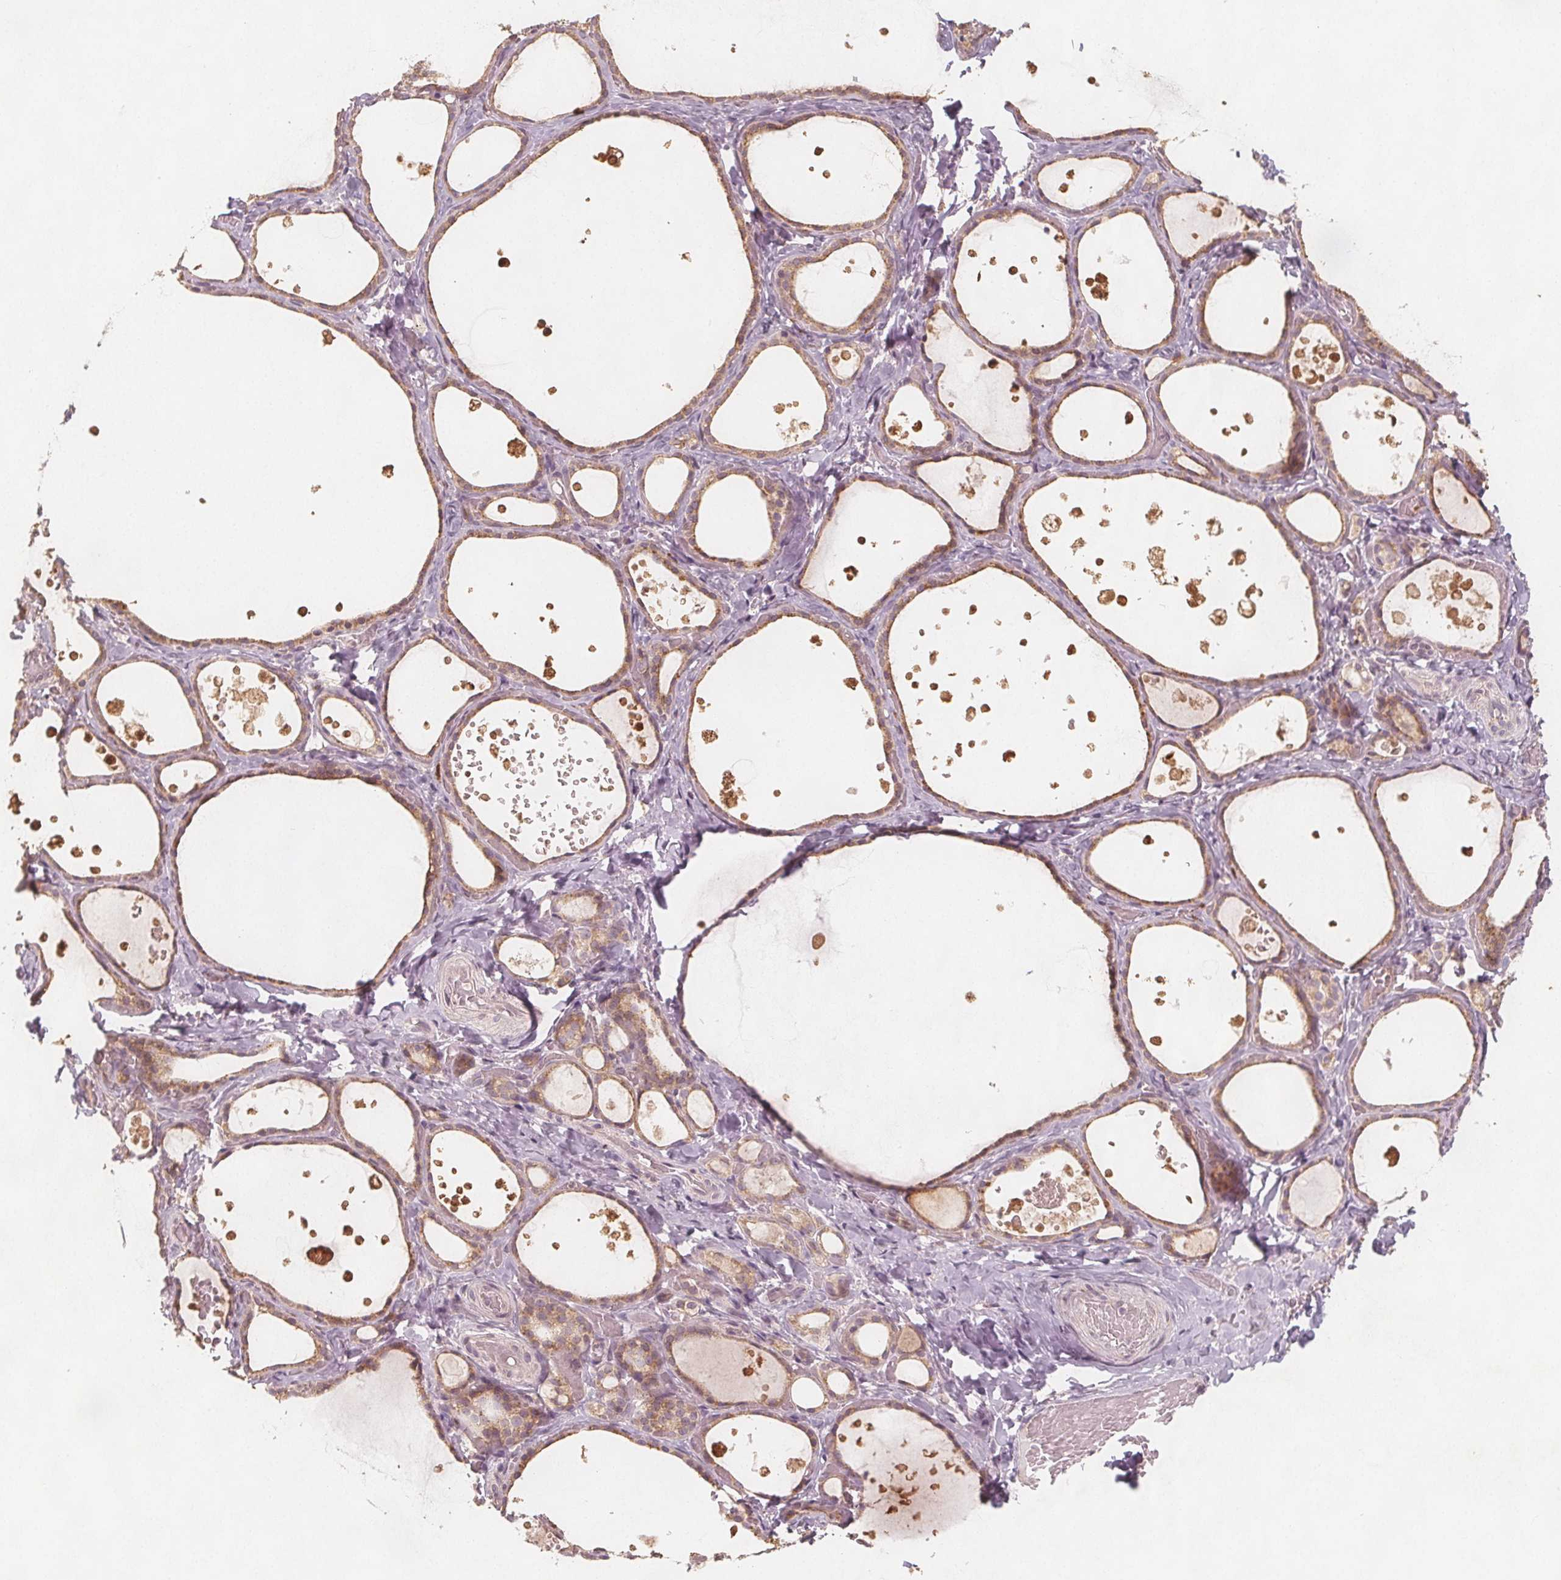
{"staining": {"intensity": "weak", "quantity": ">75%", "location": "cytoplasmic/membranous"}, "tissue": "thyroid gland", "cell_type": "Glandular cells", "image_type": "normal", "snomed": [{"axis": "morphology", "description": "Normal tissue, NOS"}, {"axis": "topography", "description": "Thyroid gland"}], "caption": "Immunohistochemical staining of benign thyroid gland displays low levels of weak cytoplasmic/membranous positivity in about >75% of glandular cells.", "gene": "NCSTN", "patient": {"sex": "female", "age": 56}}